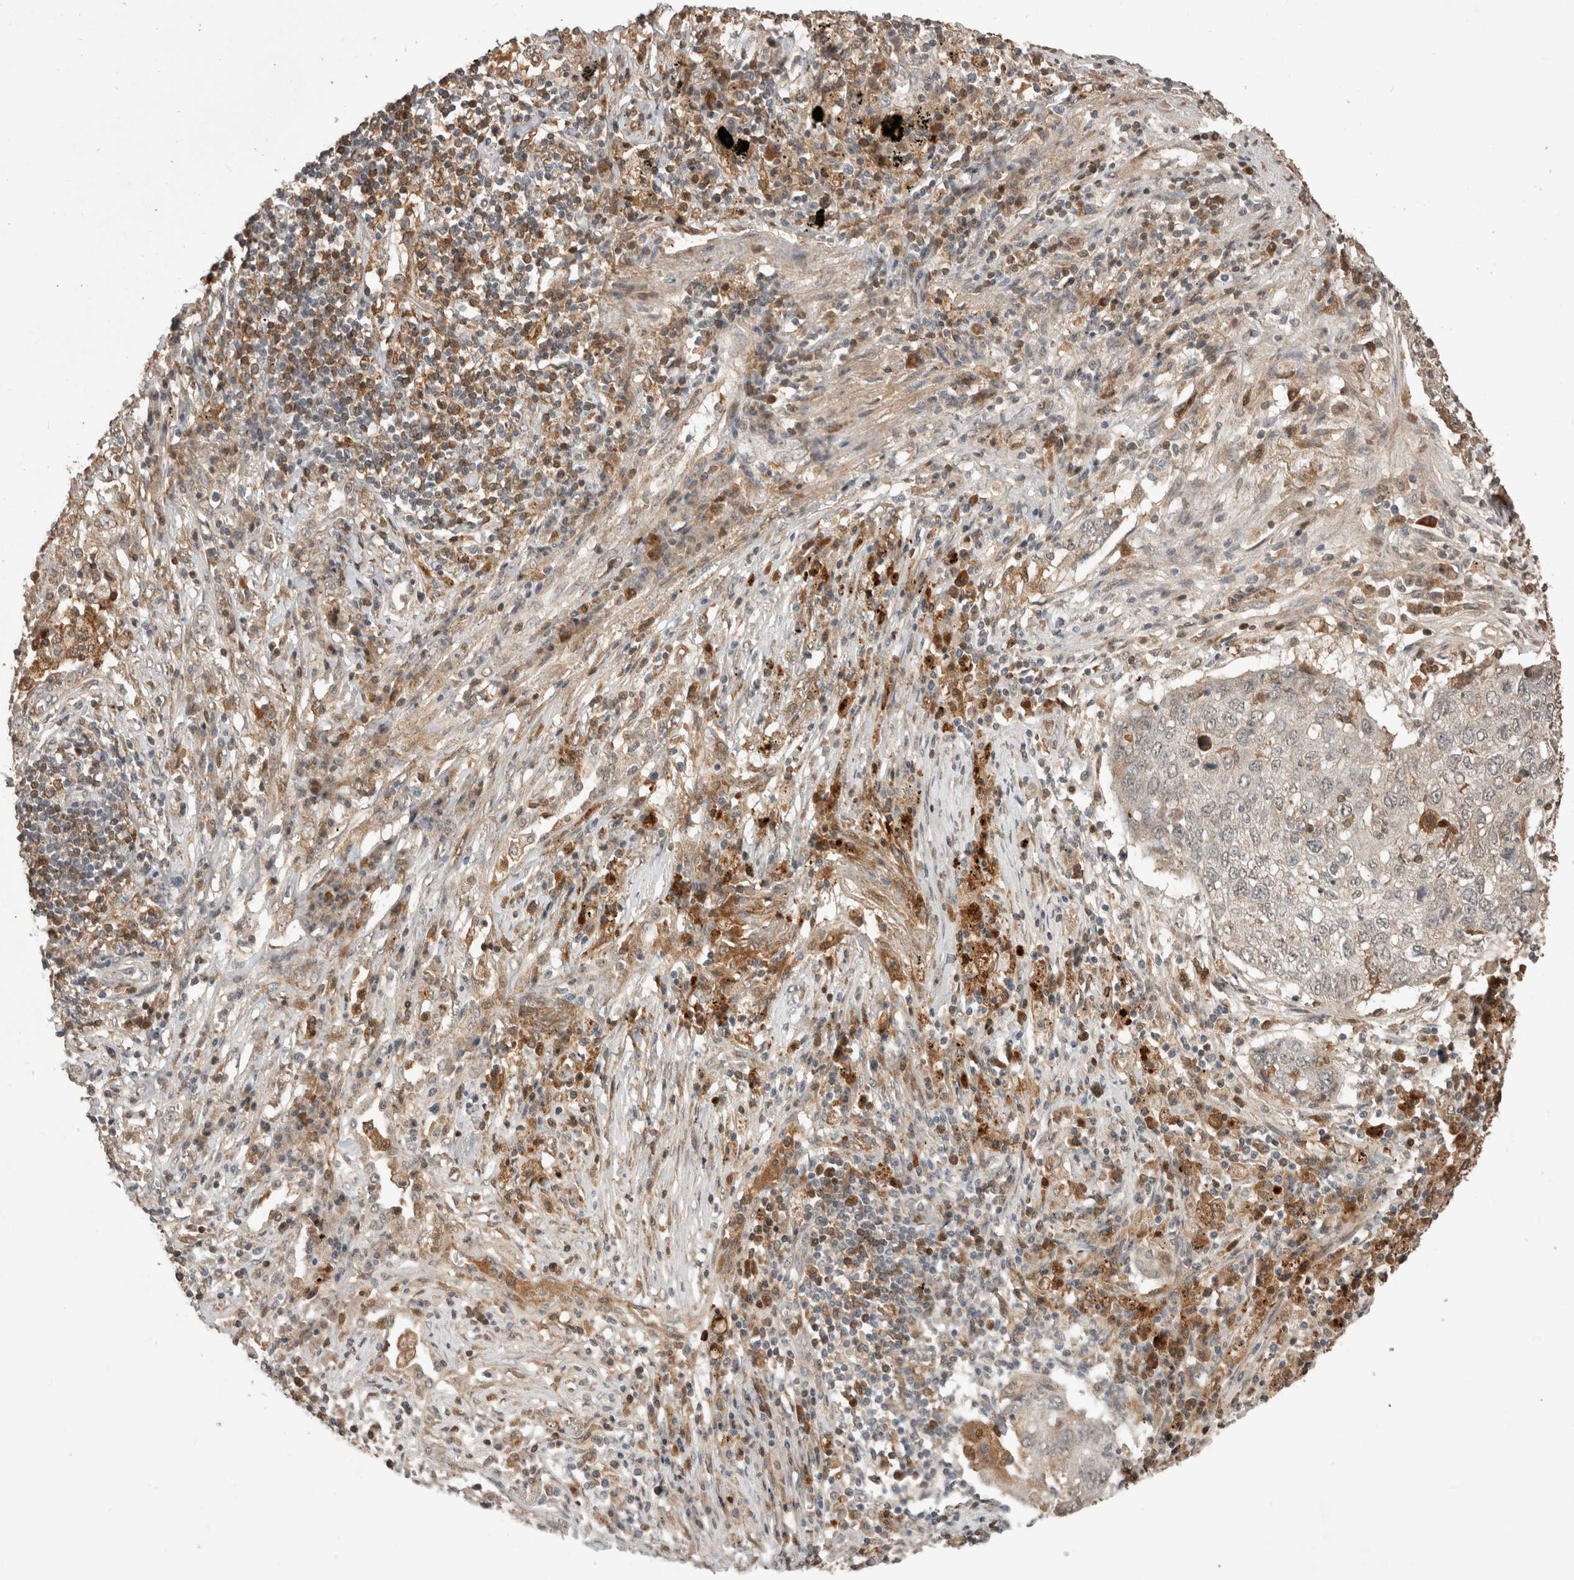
{"staining": {"intensity": "negative", "quantity": "none", "location": "none"}, "tissue": "lung cancer", "cell_type": "Tumor cells", "image_type": "cancer", "snomed": [{"axis": "morphology", "description": "Squamous cell carcinoma, NOS"}, {"axis": "topography", "description": "Lung"}], "caption": "IHC of human lung cancer (squamous cell carcinoma) exhibits no expression in tumor cells. (DAB (3,3'-diaminobenzidine) immunohistochemistry (IHC), high magnification).", "gene": "FAM3A", "patient": {"sex": "female", "age": 63}}